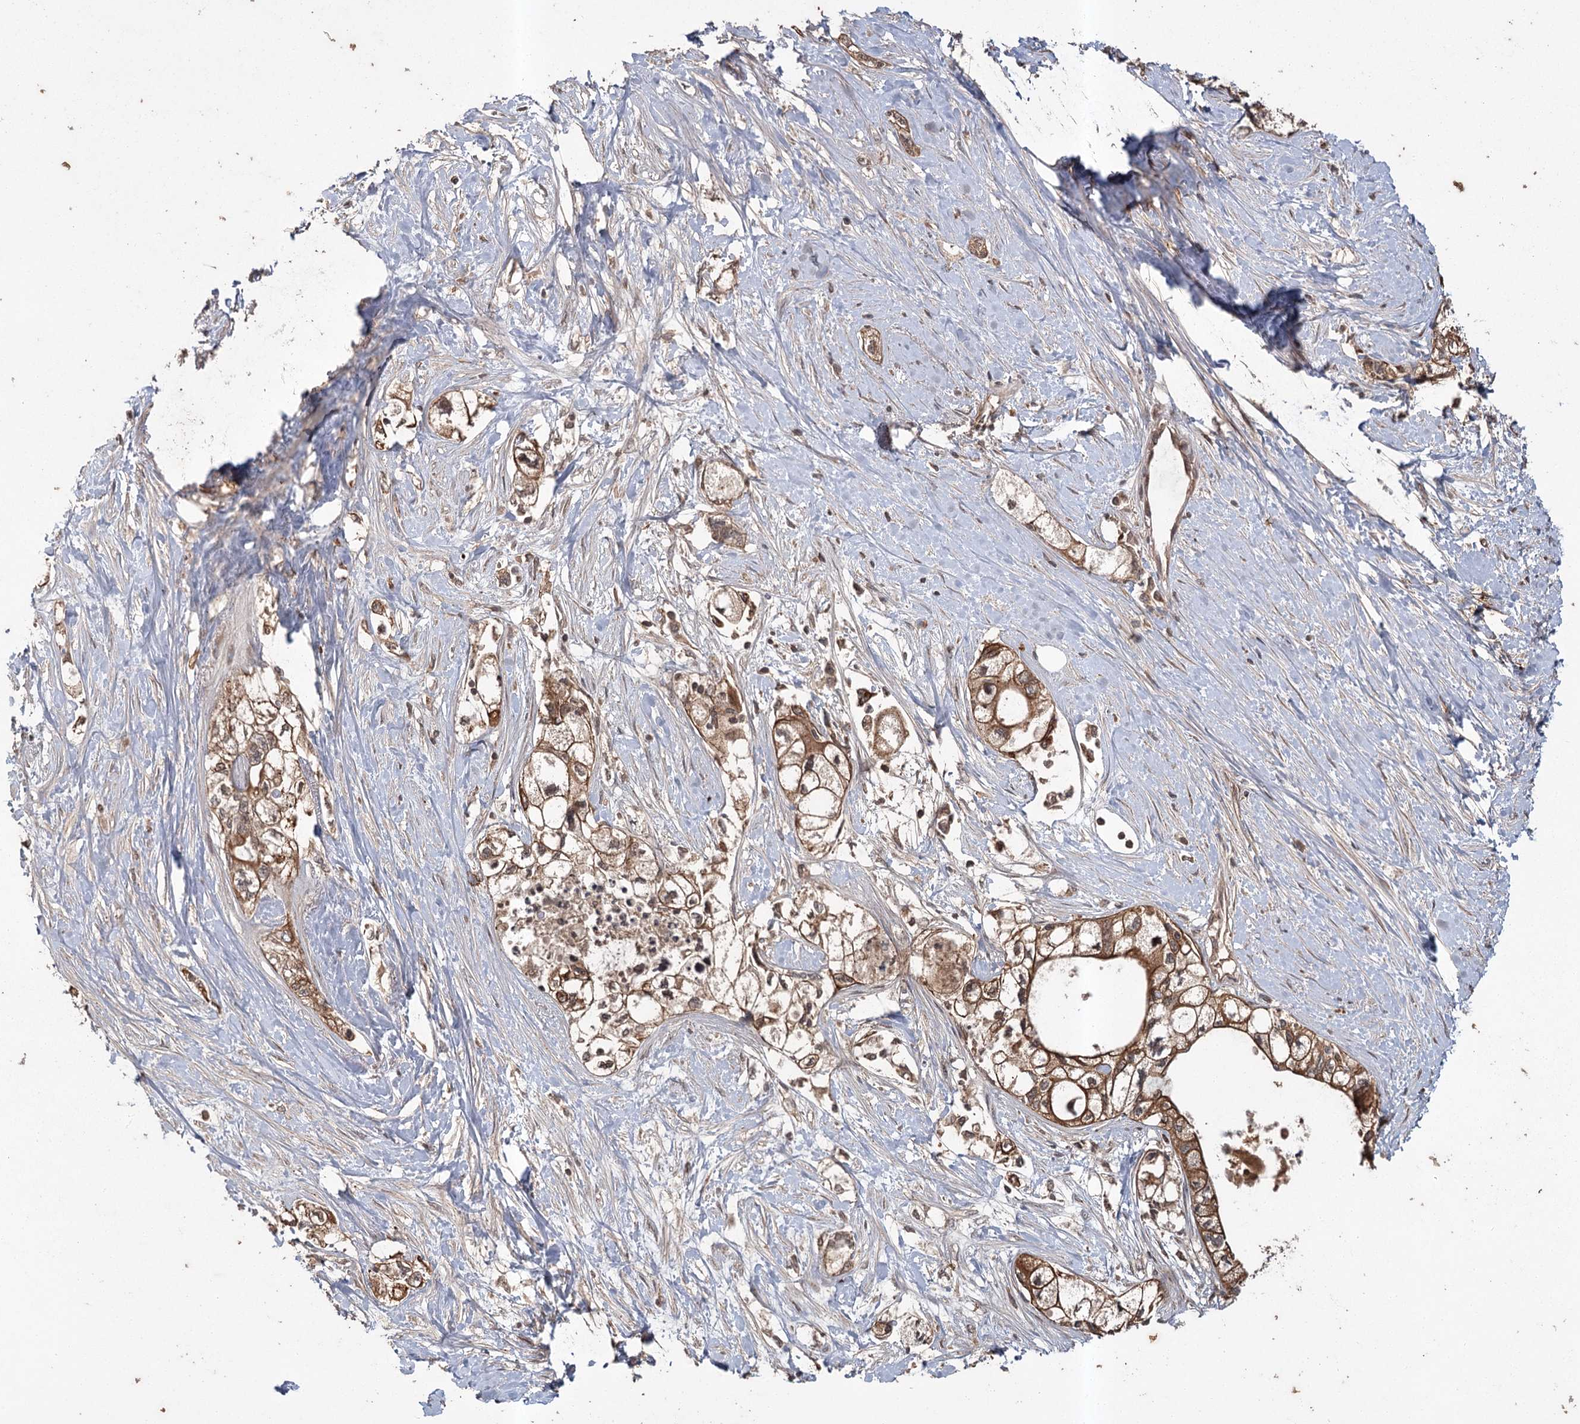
{"staining": {"intensity": "strong", "quantity": ">75%", "location": "cytoplasmic/membranous"}, "tissue": "pancreatic cancer", "cell_type": "Tumor cells", "image_type": "cancer", "snomed": [{"axis": "morphology", "description": "Adenocarcinoma, NOS"}, {"axis": "topography", "description": "Pancreas"}], "caption": "This image shows pancreatic cancer stained with IHC to label a protein in brown. The cytoplasmic/membranous of tumor cells show strong positivity for the protein. Nuclei are counter-stained blue.", "gene": "RPAP3", "patient": {"sex": "male", "age": 70}}